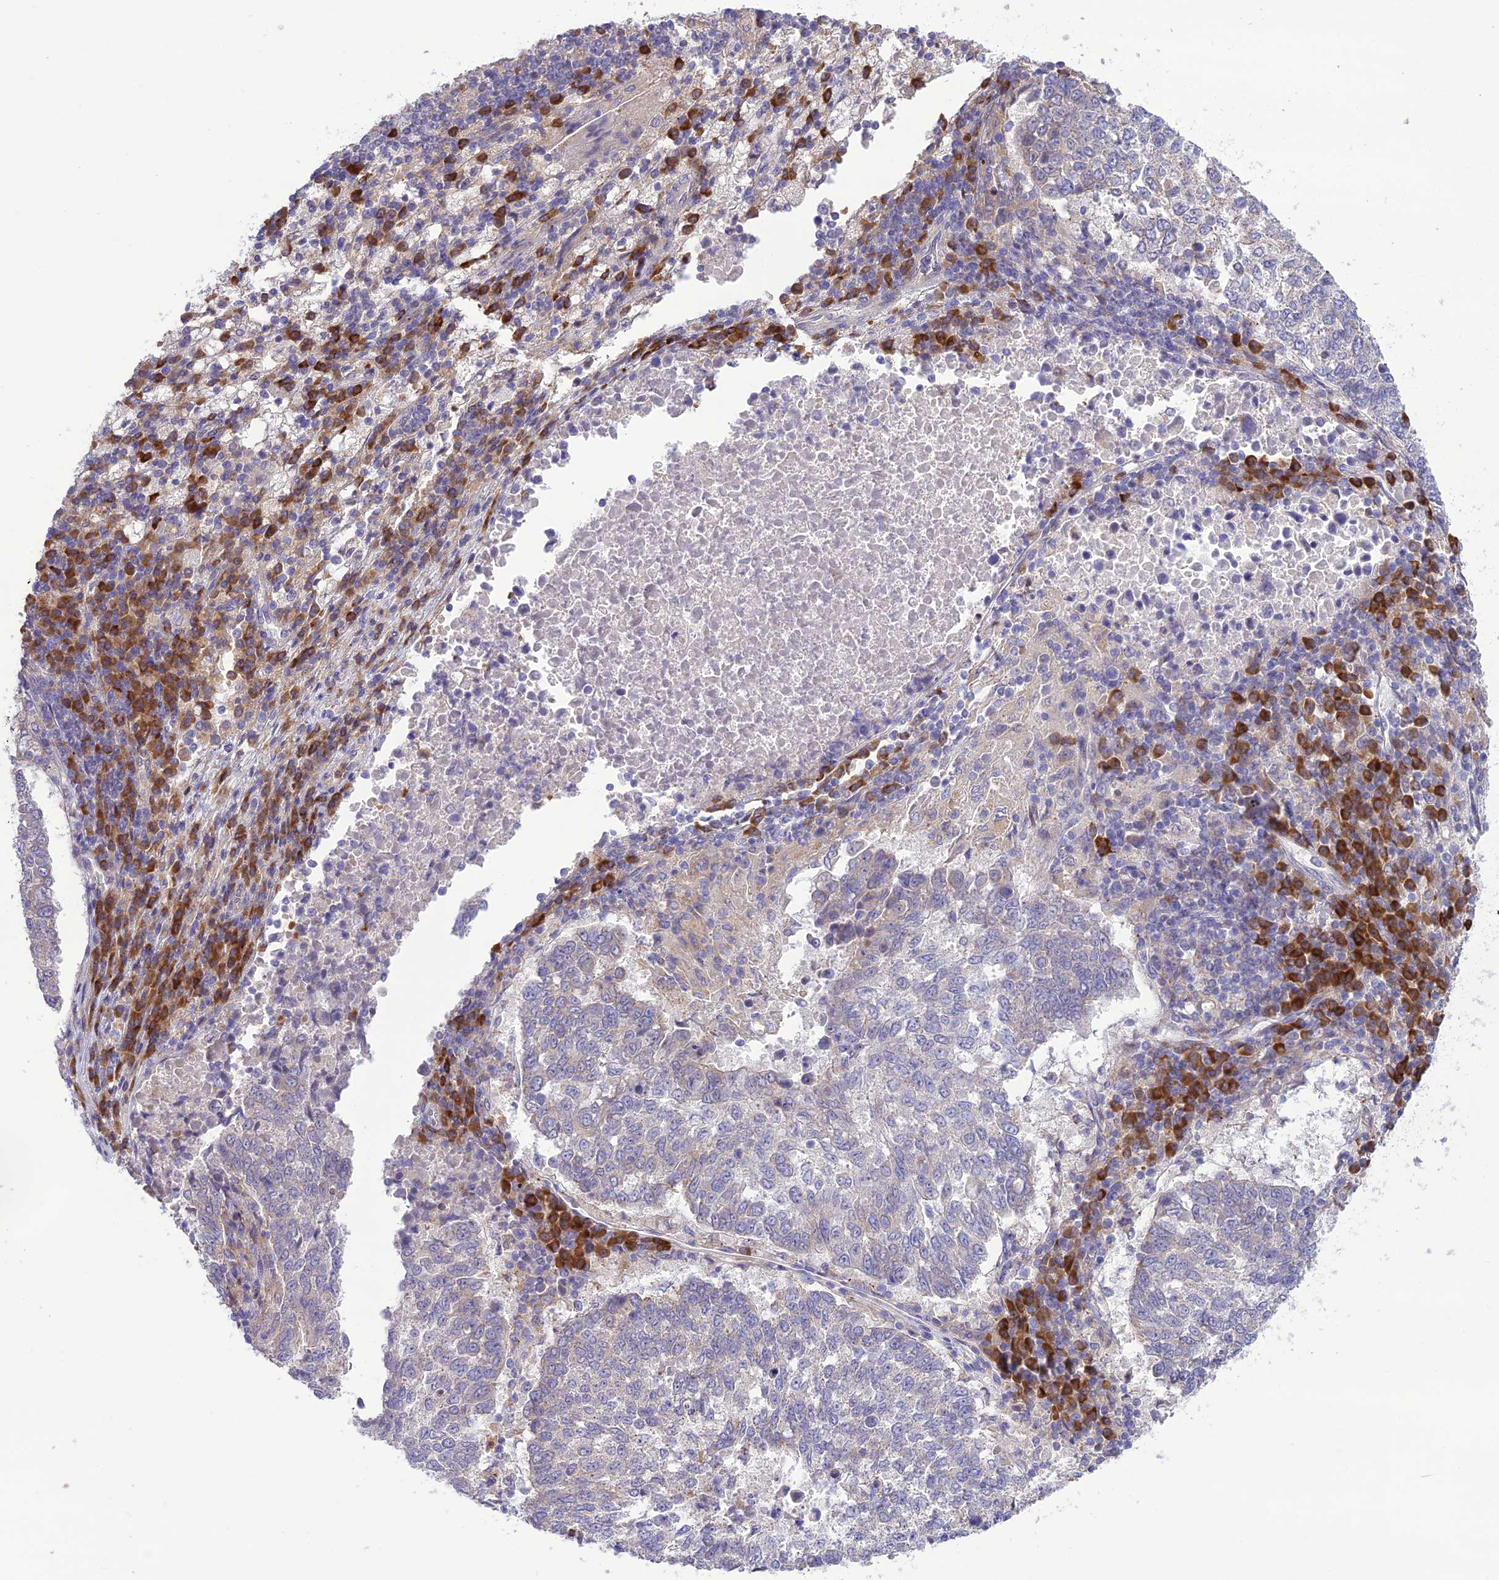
{"staining": {"intensity": "negative", "quantity": "none", "location": "none"}, "tissue": "lung cancer", "cell_type": "Tumor cells", "image_type": "cancer", "snomed": [{"axis": "morphology", "description": "Squamous cell carcinoma, NOS"}, {"axis": "topography", "description": "Lung"}], "caption": "A photomicrograph of lung cancer (squamous cell carcinoma) stained for a protein displays no brown staining in tumor cells. Brightfield microscopy of IHC stained with DAB (brown) and hematoxylin (blue), captured at high magnification.", "gene": "JMY", "patient": {"sex": "male", "age": 73}}